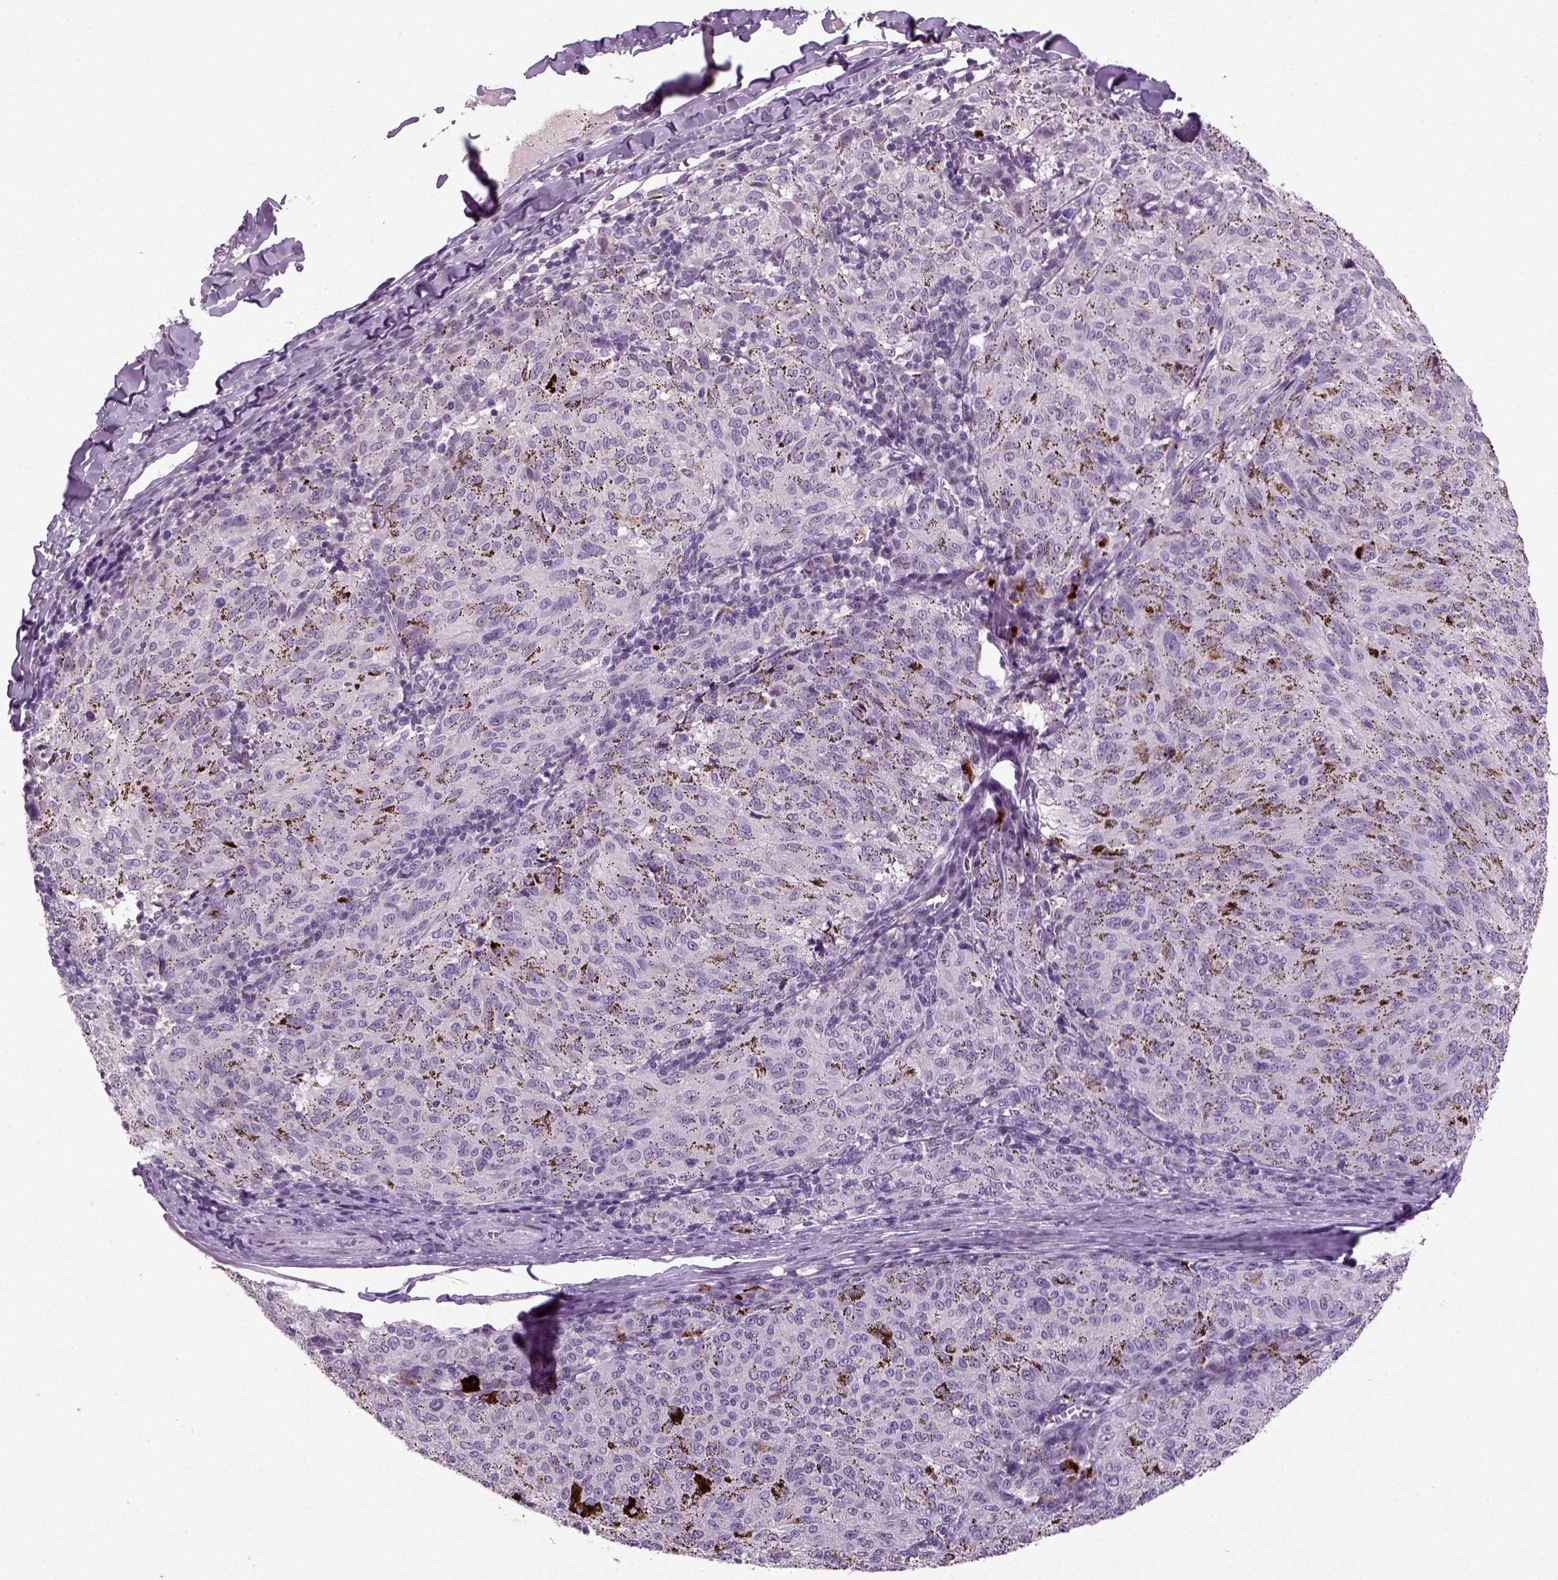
{"staining": {"intensity": "negative", "quantity": "none", "location": "none"}, "tissue": "melanoma", "cell_type": "Tumor cells", "image_type": "cancer", "snomed": [{"axis": "morphology", "description": "Malignant melanoma, NOS"}, {"axis": "topography", "description": "Skin"}], "caption": "Malignant melanoma was stained to show a protein in brown. There is no significant staining in tumor cells. (Stains: DAB immunohistochemistry (IHC) with hematoxylin counter stain, Microscopy: brightfield microscopy at high magnification).", "gene": "SYNGAP1", "patient": {"sex": "female", "age": 72}}